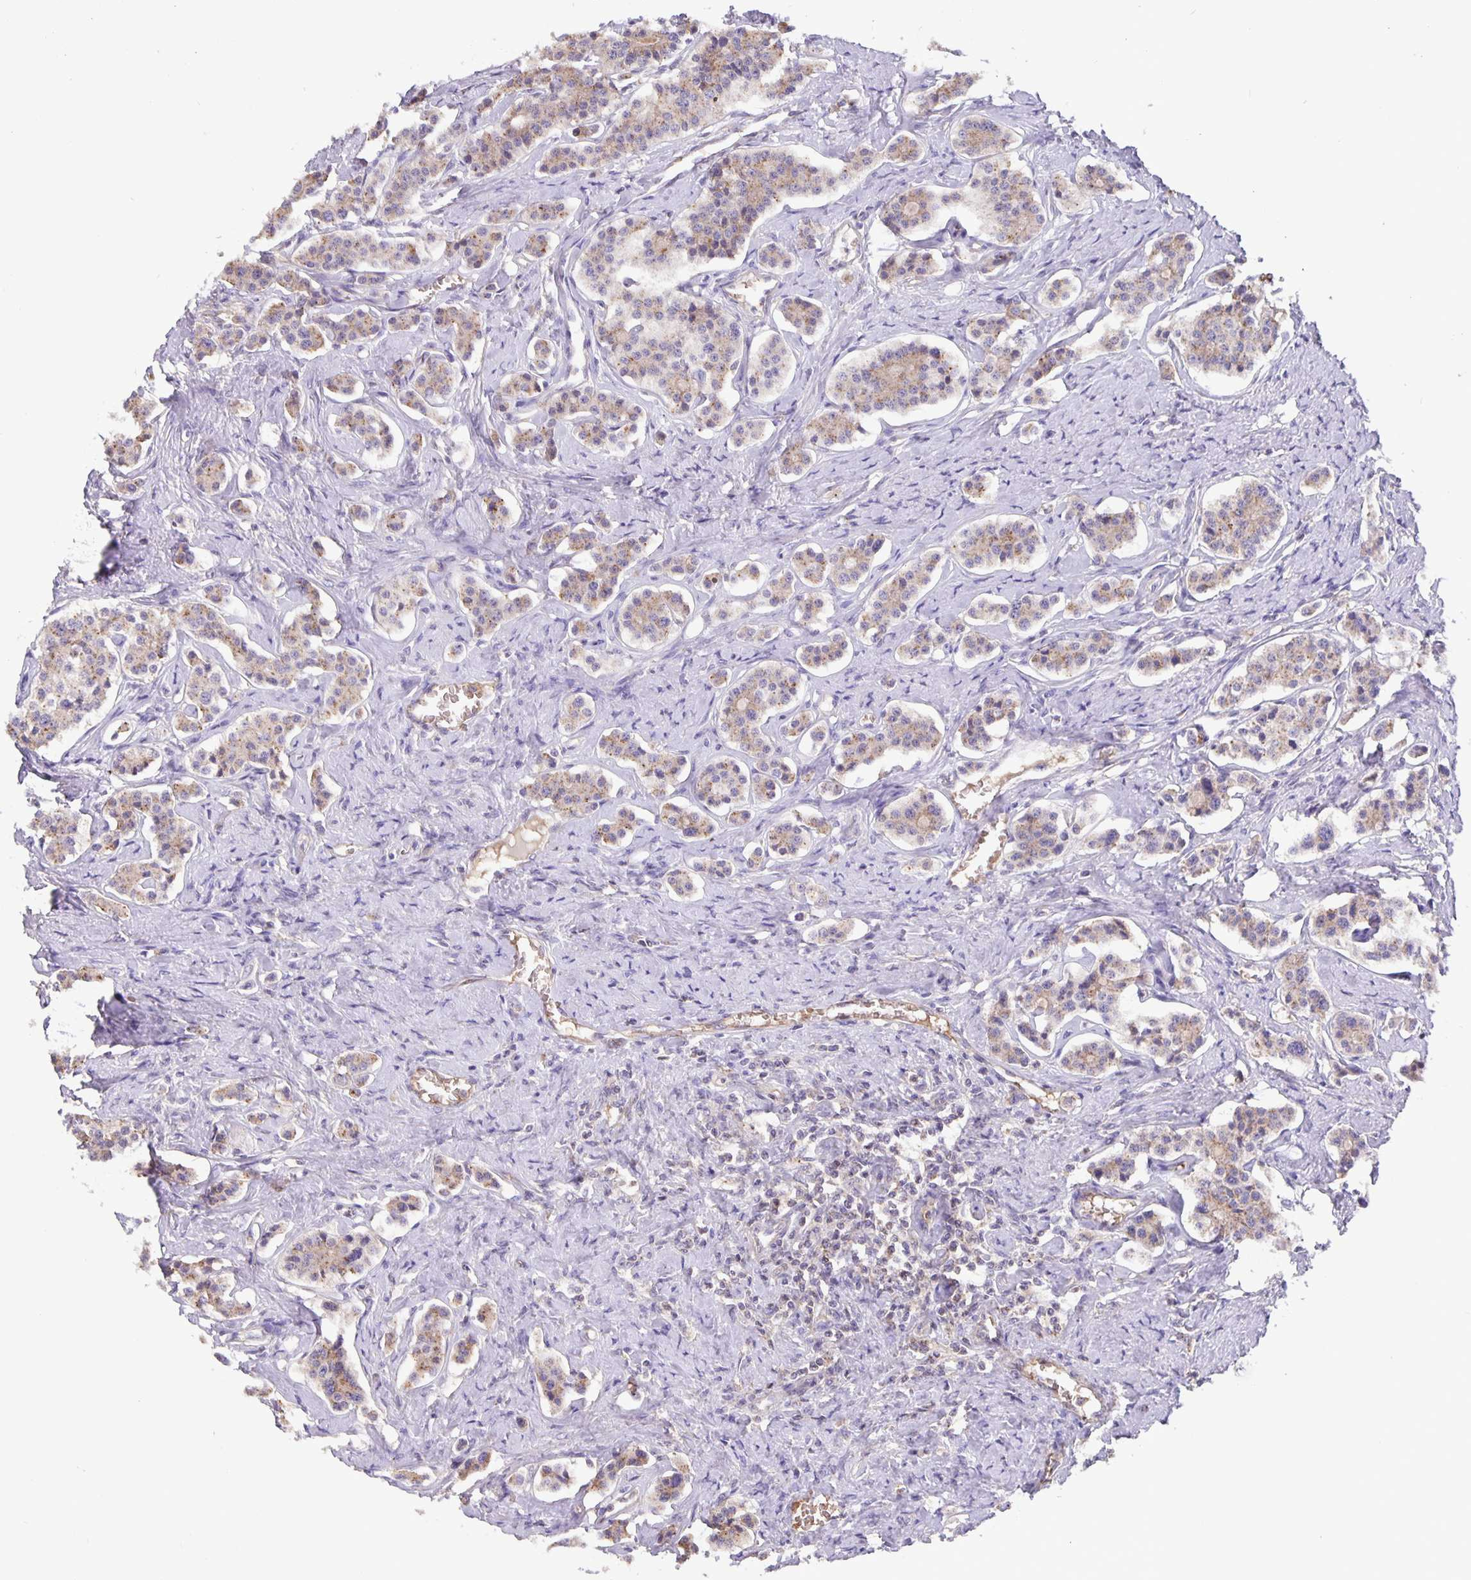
{"staining": {"intensity": "weak", "quantity": ">75%", "location": "cytoplasmic/membranous"}, "tissue": "carcinoid", "cell_type": "Tumor cells", "image_type": "cancer", "snomed": [{"axis": "morphology", "description": "Carcinoid, malignant, NOS"}, {"axis": "topography", "description": "Small intestine"}], "caption": "Protein staining by immunohistochemistry exhibits weak cytoplasmic/membranous positivity in about >75% of tumor cells in carcinoid (malignant).", "gene": "TMEM71", "patient": {"sex": "male", "age": 63}}